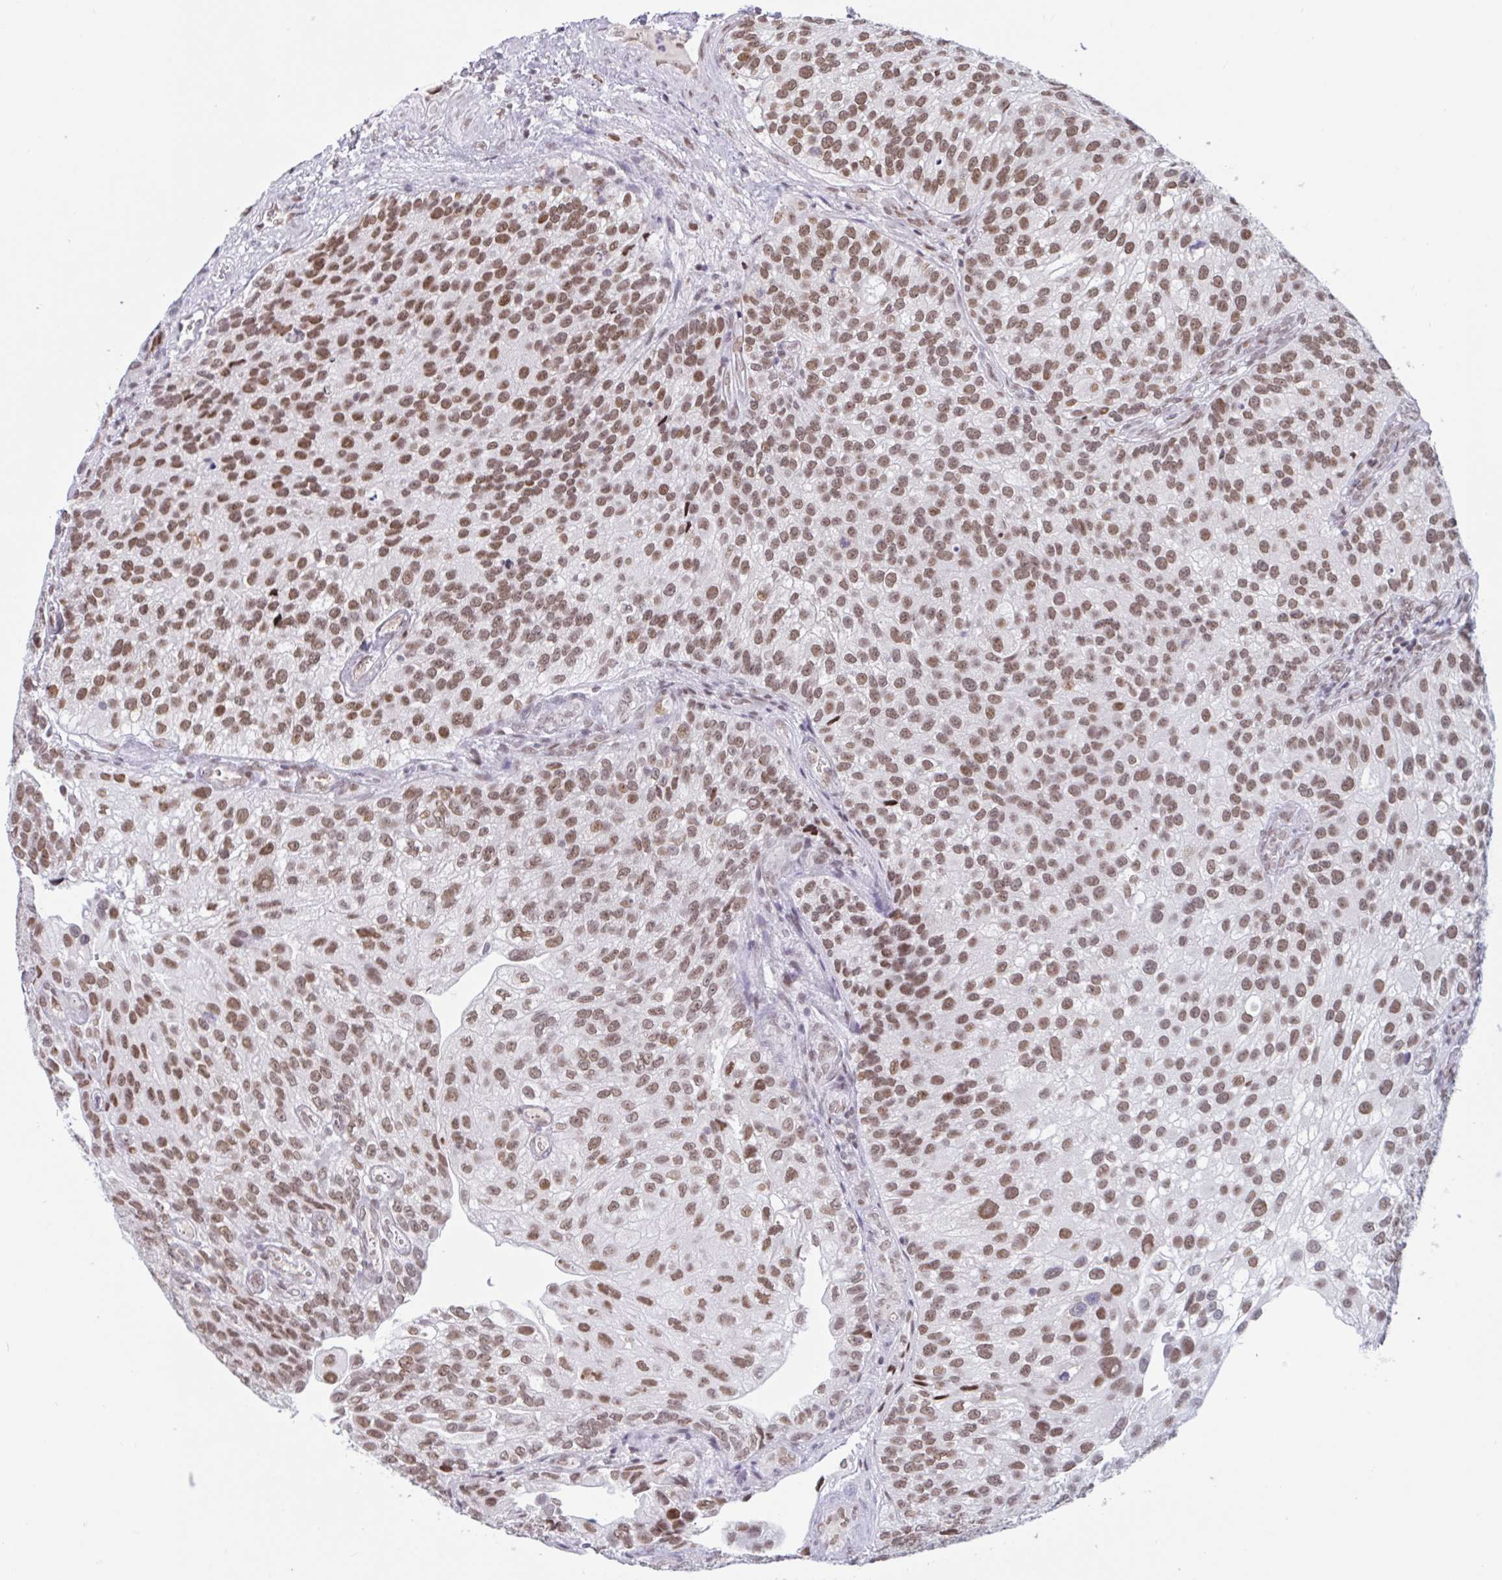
{"staining": {"intensity": "moderate", "quantity": ">75%", "location": "nuclear"}, "tissue": "urothelial cancer", "cell_type": "Tumor cells", "image_type": "cancer", "snomed": [{"axis": "morphology", "description": "Urothelial carcinoma, NOS"}, {"axis": "topography", "description": "Urinary bladder"}], "caption": "Immunohistochemistry (IHC) image of neoplastic tissue: urothelial cancer stained using IHC exhibits medium levels of moderate protein expression localized specifically in the nuclear of tumor cells, appearing as a nuclear brown color.", "gene": "CBFA2T2", "patient": {"sex": "male", "age": 87}}